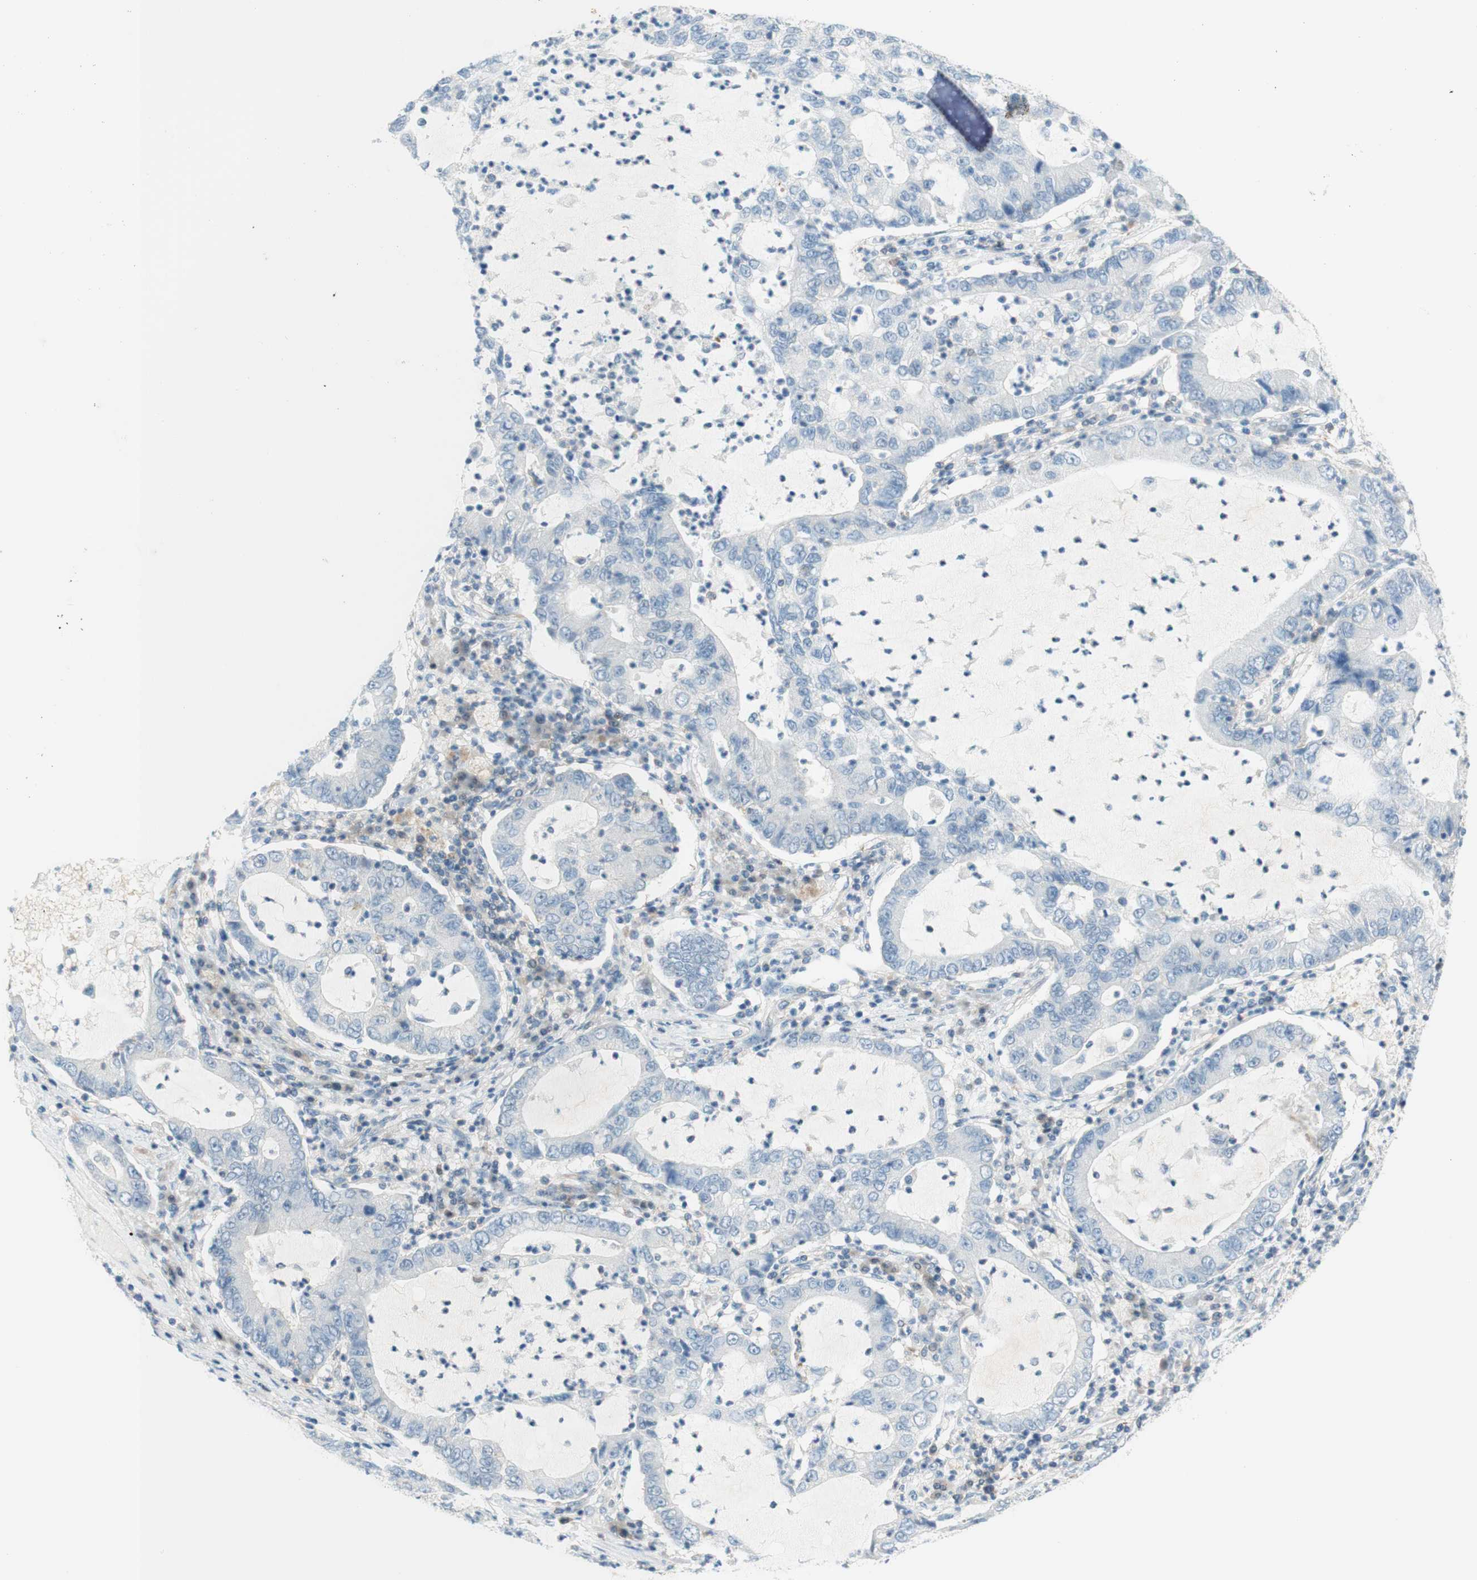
{"staining": {"intensity": "negative", "quantity": "none", "location": "none"}, "tissue": "lung cancer", "cell_type": "Tumor cells", "image_type": "cancer", "snomed": [{"axis": "morphology", "description": "Adenocarcinoma, NOS"}, {"axis": "topography", "description": "Lung"}], "caption": "A micrograph of human lung cancer is negative for staining in tumor cells. (Brightfield microscopy of DAB (3,3'-diaminobenzidine) immunohistochemistry at high magnification).", "gene": "POU2AF1", "patient": {"sex": "female", "age": 51}}